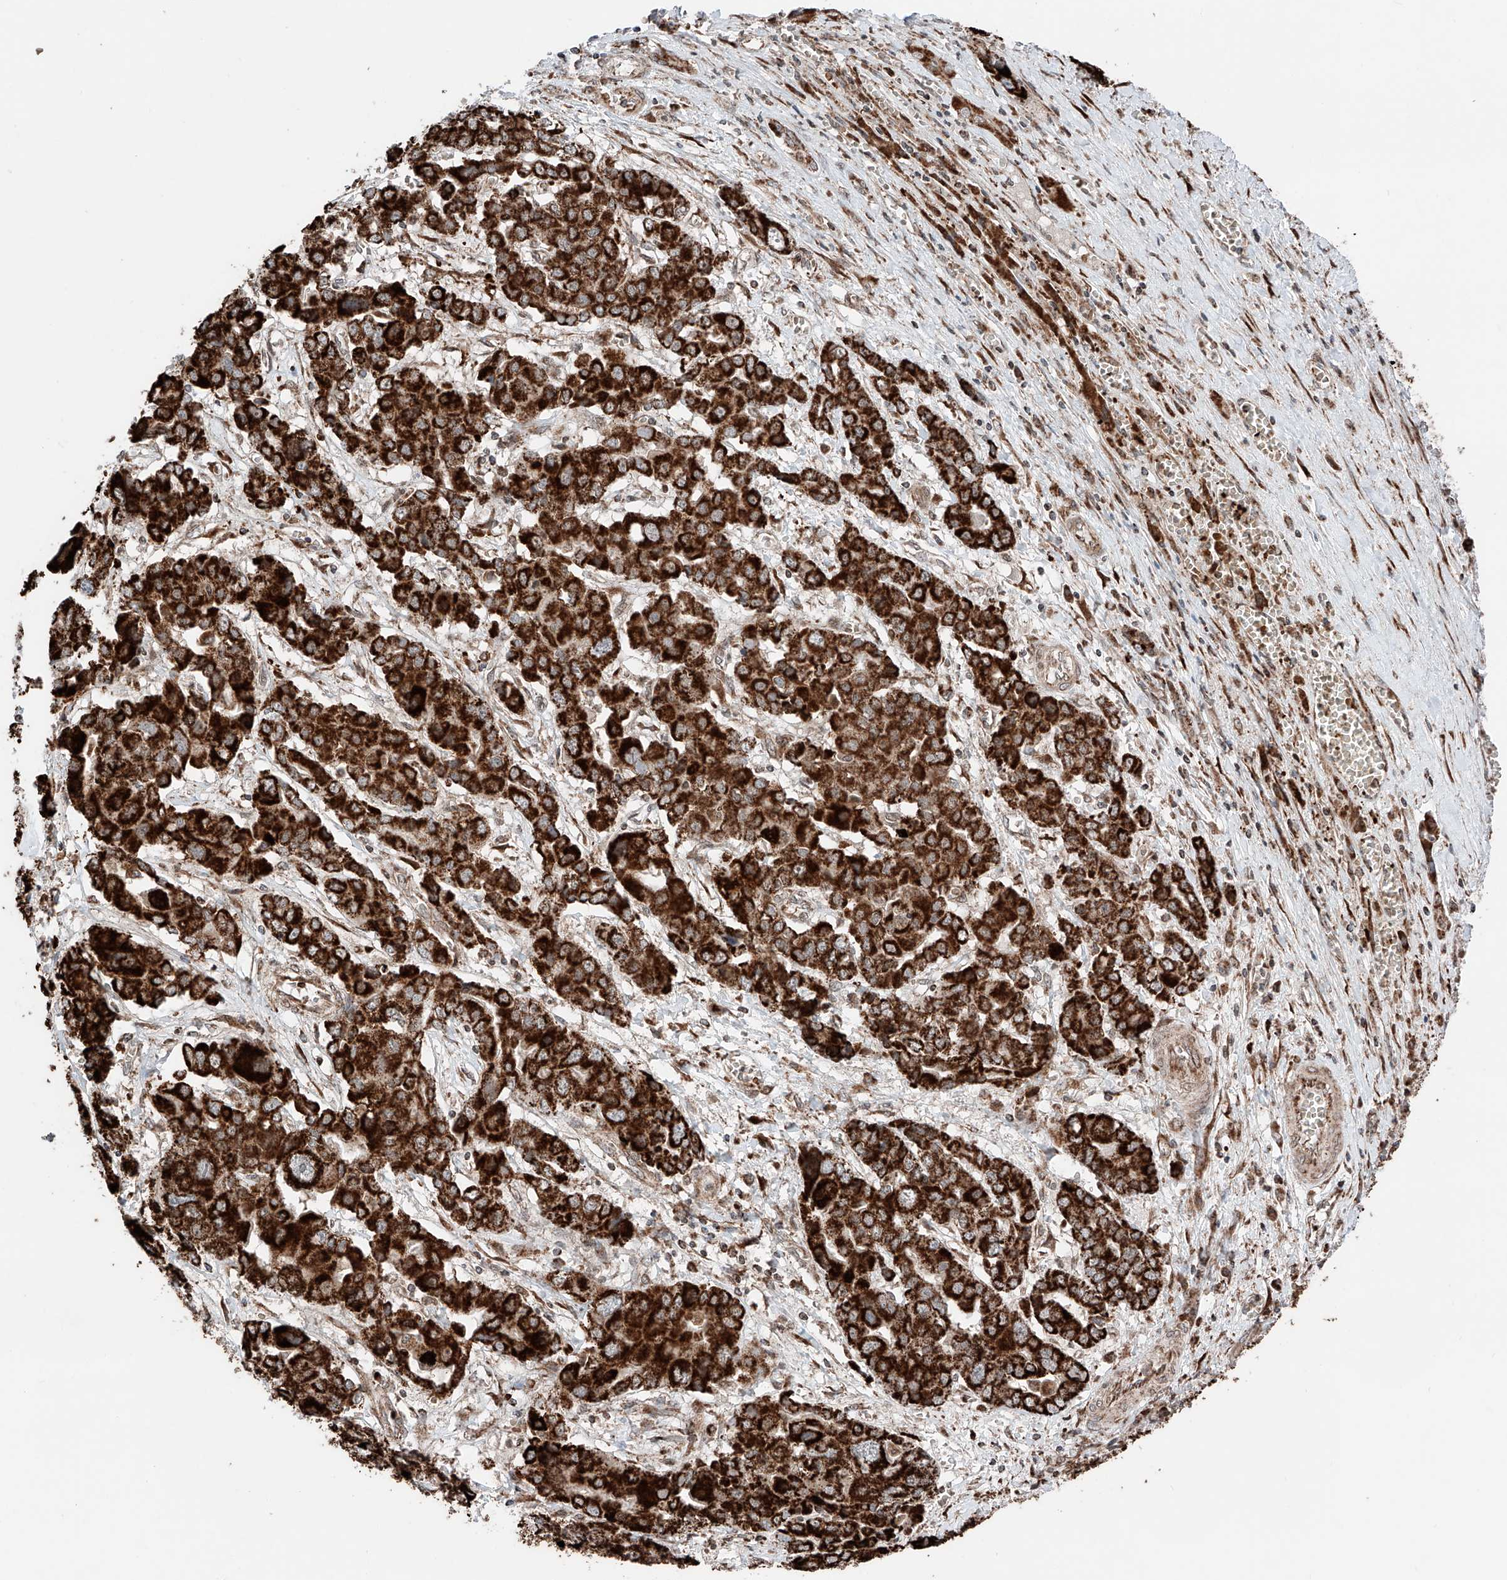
{"staining": {"intensity": "strong", "quantity": ">75%", "location": "cytoplasmic/membranous"}, "tissue": "liver cancer", "cell_type": "Tumor cells", "image_type": "cancer", "snomed": [{"axis": "morphology", "description": "Cholangiocarcinoma"}, {"axis": "topography", "description": "Liver"}], "caption": "Immunohistochemical staining of human liver cancer (cholangiocarcinoma) exhibits high levels of strong cytoplasmic/membranous protein positivity in about >75% of tumor cells.", "gene": "ZSCAN29", "patient": {"sex": "male", "age": 67}}